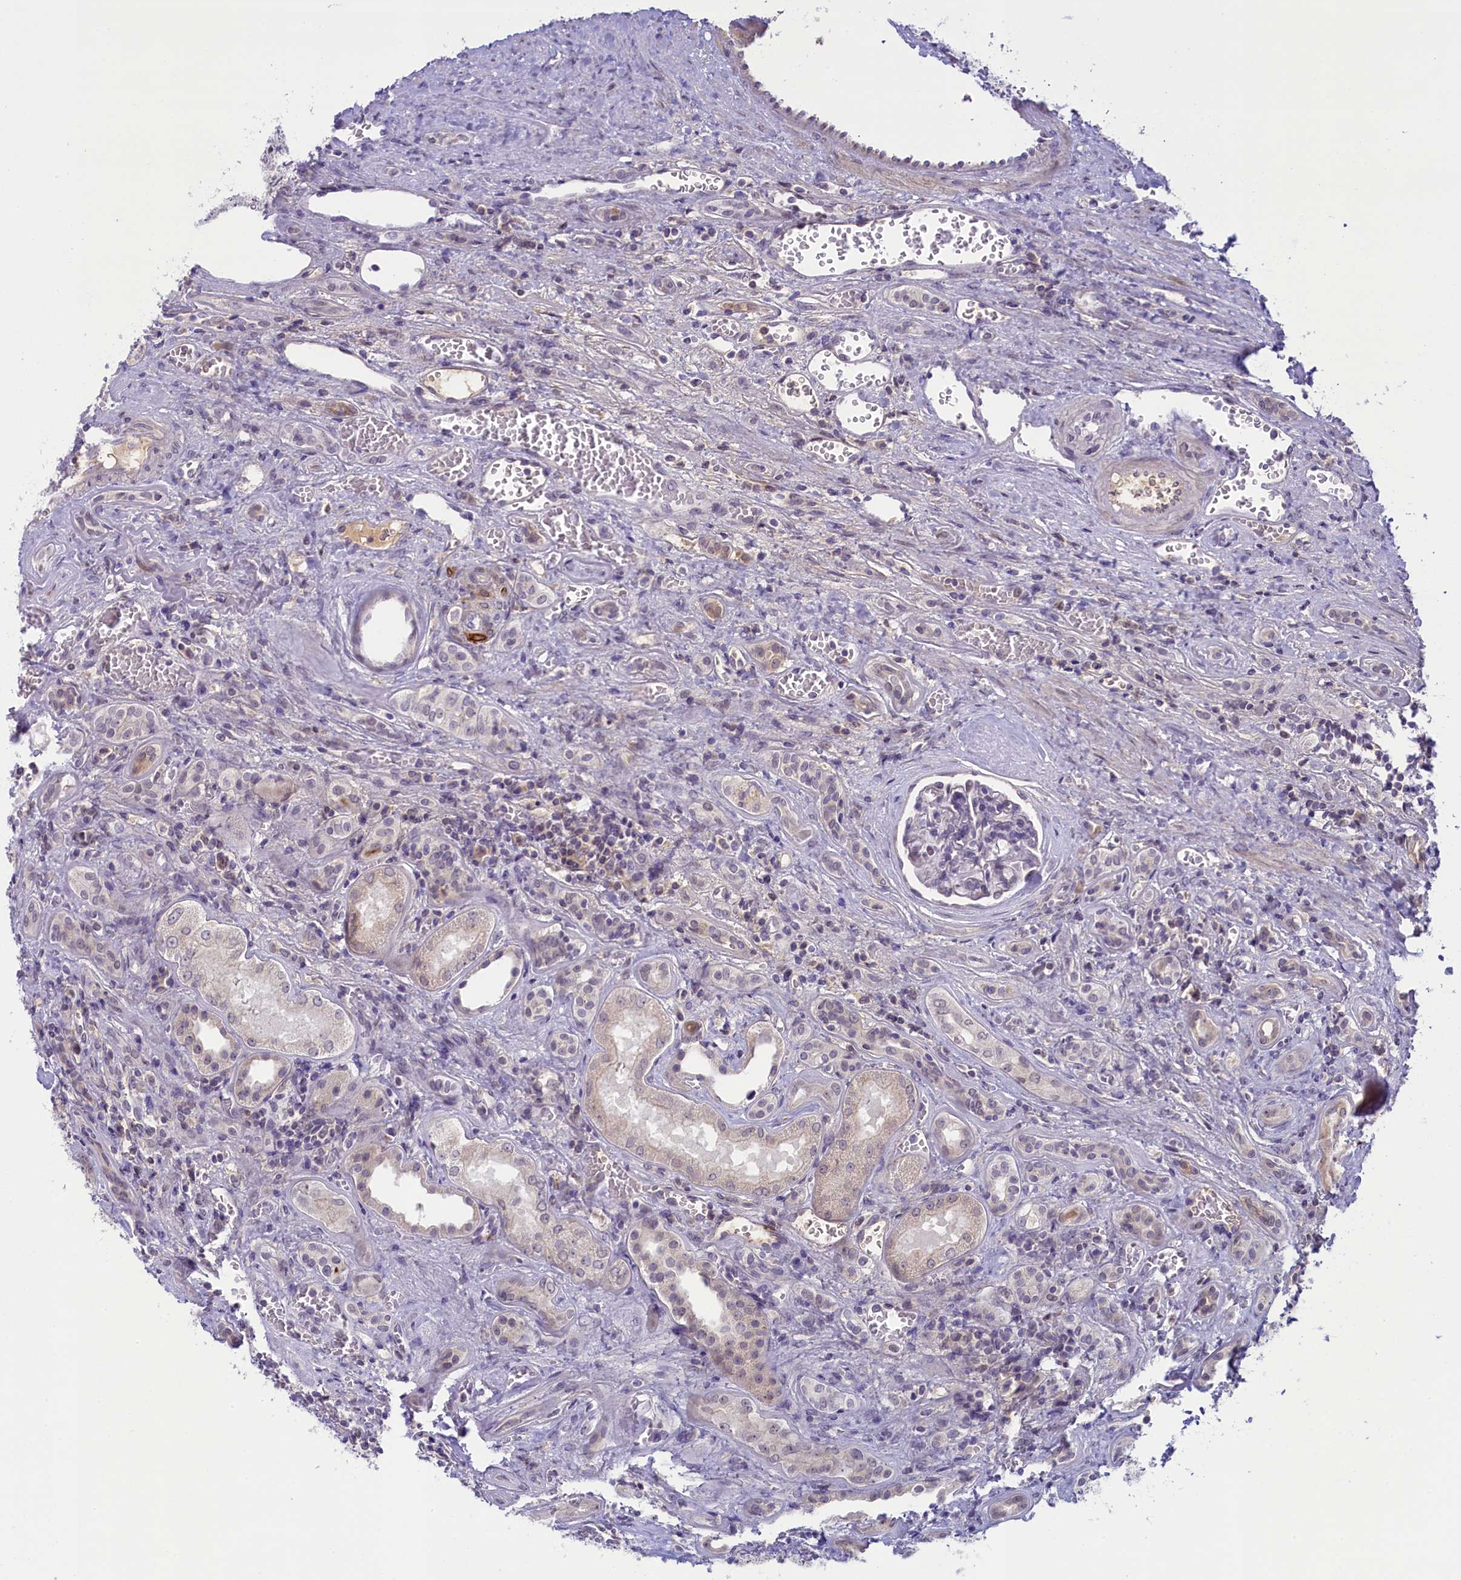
{"staining": {"intensity": "negative", "quantity": "none", "location": "none"}, "tissue": "kidney", "cell_type": "Cells in glomeruli", "image_type": "normal", "snomed": [{"axis": "morphology", "description": "Normal tissue, NOS"}, {"axis": "morphology", "description": "Adenocarcinoma, NOS"}, {"axis": "topography", "description": "Kidney"}], "caption": "Protein analysis of benign kidney shows no significant staining in cells in glomeruli. The staining was performed using DAB to visualize the protein expression in brown, while the nuclei were stained in blue with hematoxylin (Magnification: 20x).", "gene": "CRAMP1", "patient": {"sex": "female", "age": 68}}